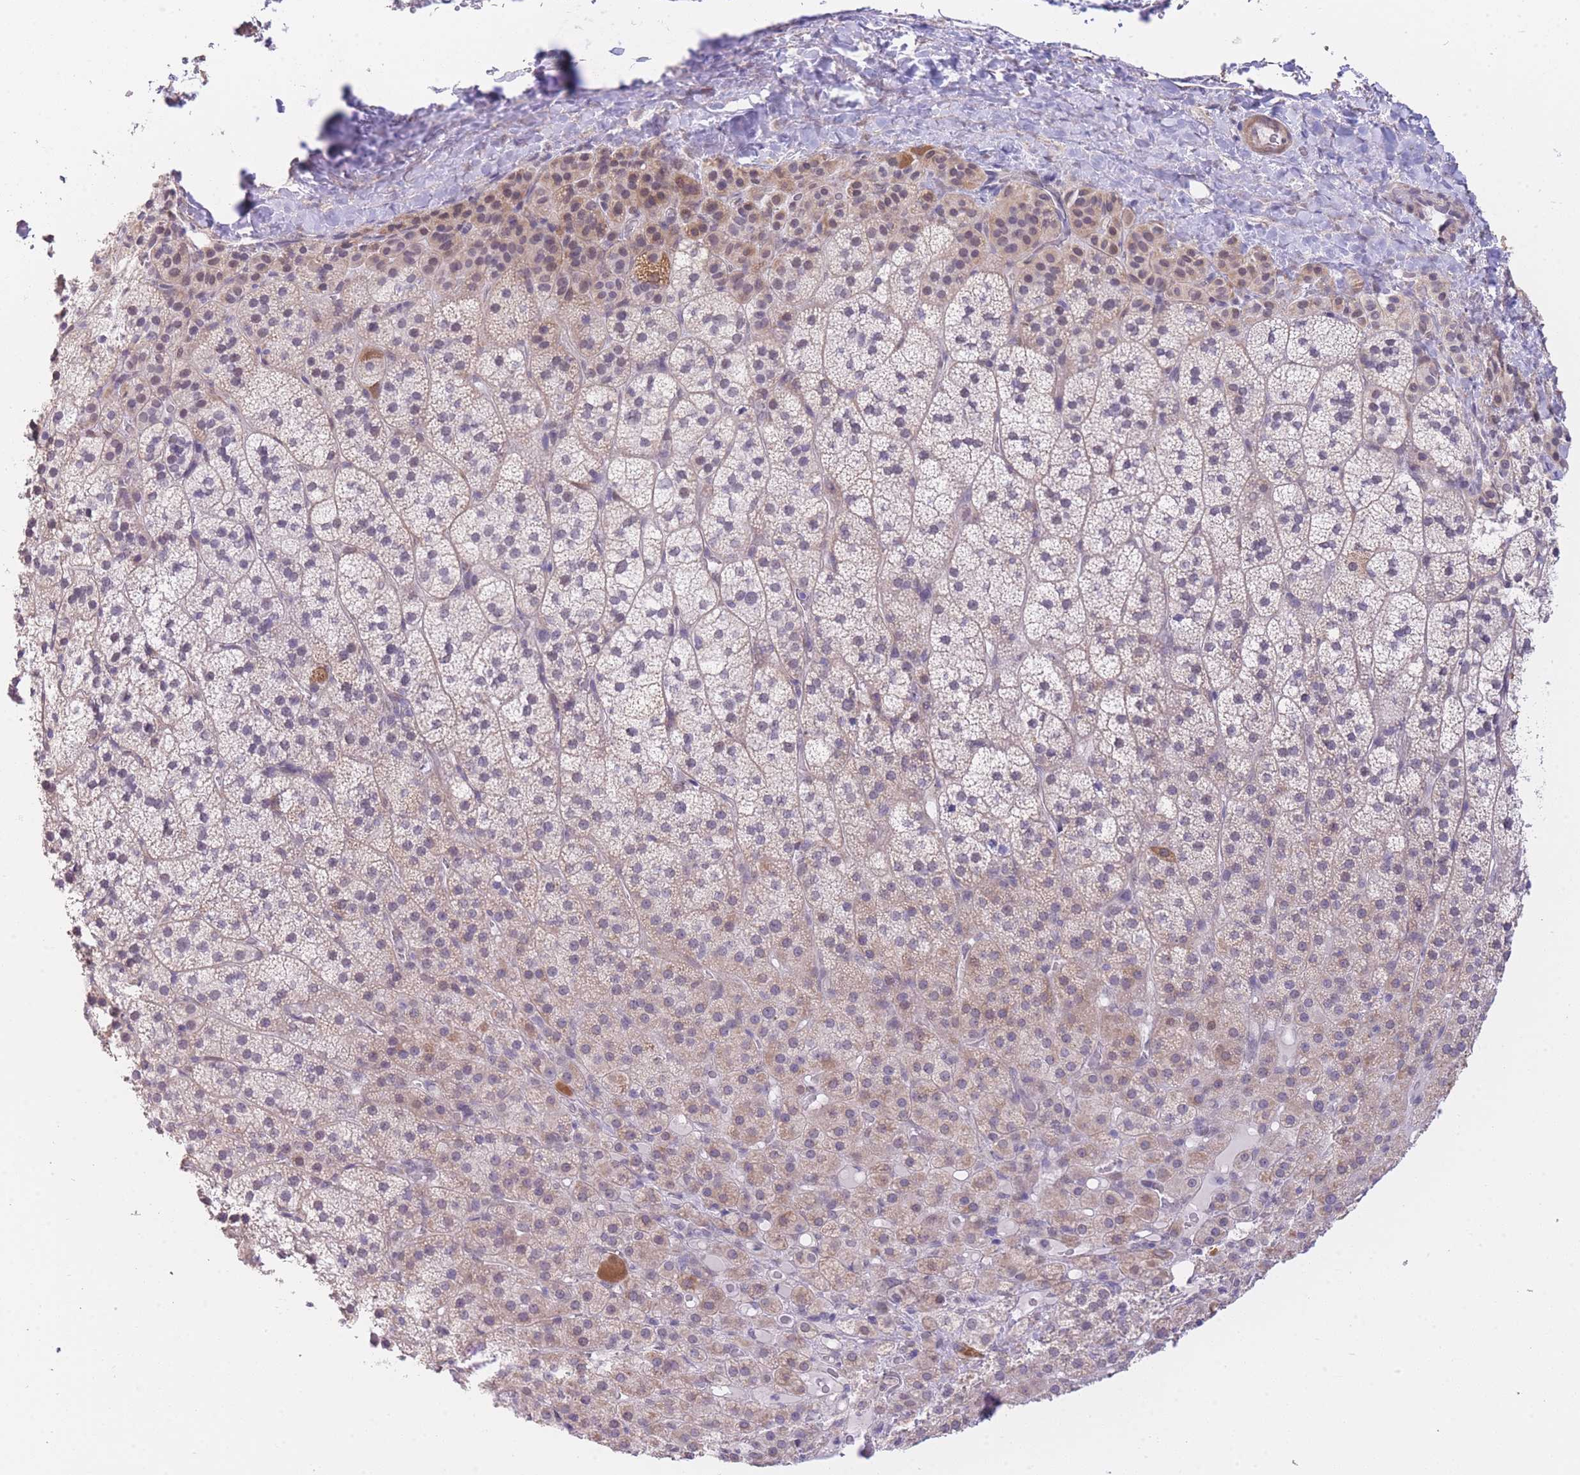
{"staining": {"intensity": "weak", "quantity": "25%-75%", "location": "cytoplasmic/membranous"}, "tissue": "adrenal gland", "cell_type": "Glandular cells", "image_type": "normal", "snomed": [{"axis": "morphology", "description": "Normal tissue, NOS"}, {"axis": "topography", "description": "Adrenal gland"}], "caption": "Approximately 25%-75% of glandular cells in benign adrenal gland demonstrate weak cytoplasmic/membranous protein staining as visualized by brown immunohistochemical staining.", "gene": "CTBP1", "patient": {"sex": "female", "age": 58}}